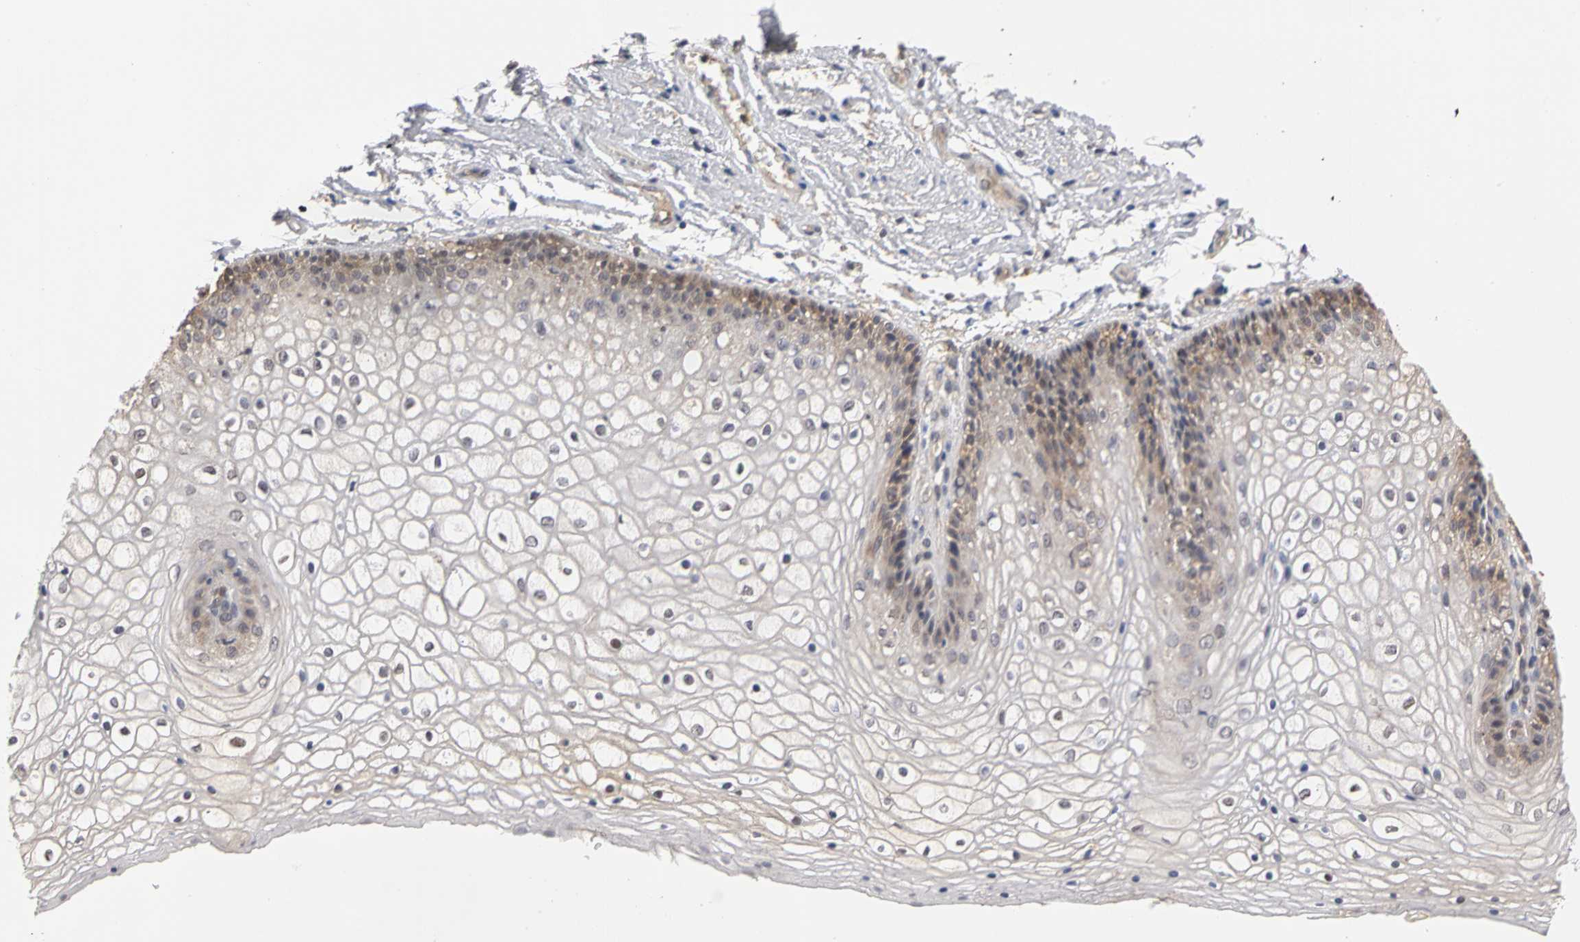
{"staining": {"intensity": "moderate", "quantity": "25%-75%", "location": "cytoplasmic/membranous,nuclear"}, "tissue": "vagina", "cell_type": "Squamous epithelial cells", "image_type": "normal", "snomed": [{"axis": "morphology", "description": "Normal tissue, NOS"}, {"axis": "topography", "description": "Vagina"}], "caption": "Protein analysis of normal vagina demonstrates moderate cytoplasmic/membranous,nuclear positivity in about 25%-75% of squamous epithelial cells.", "gene": "UBE2M", "patient": {"sex": "female", "age": 34}}